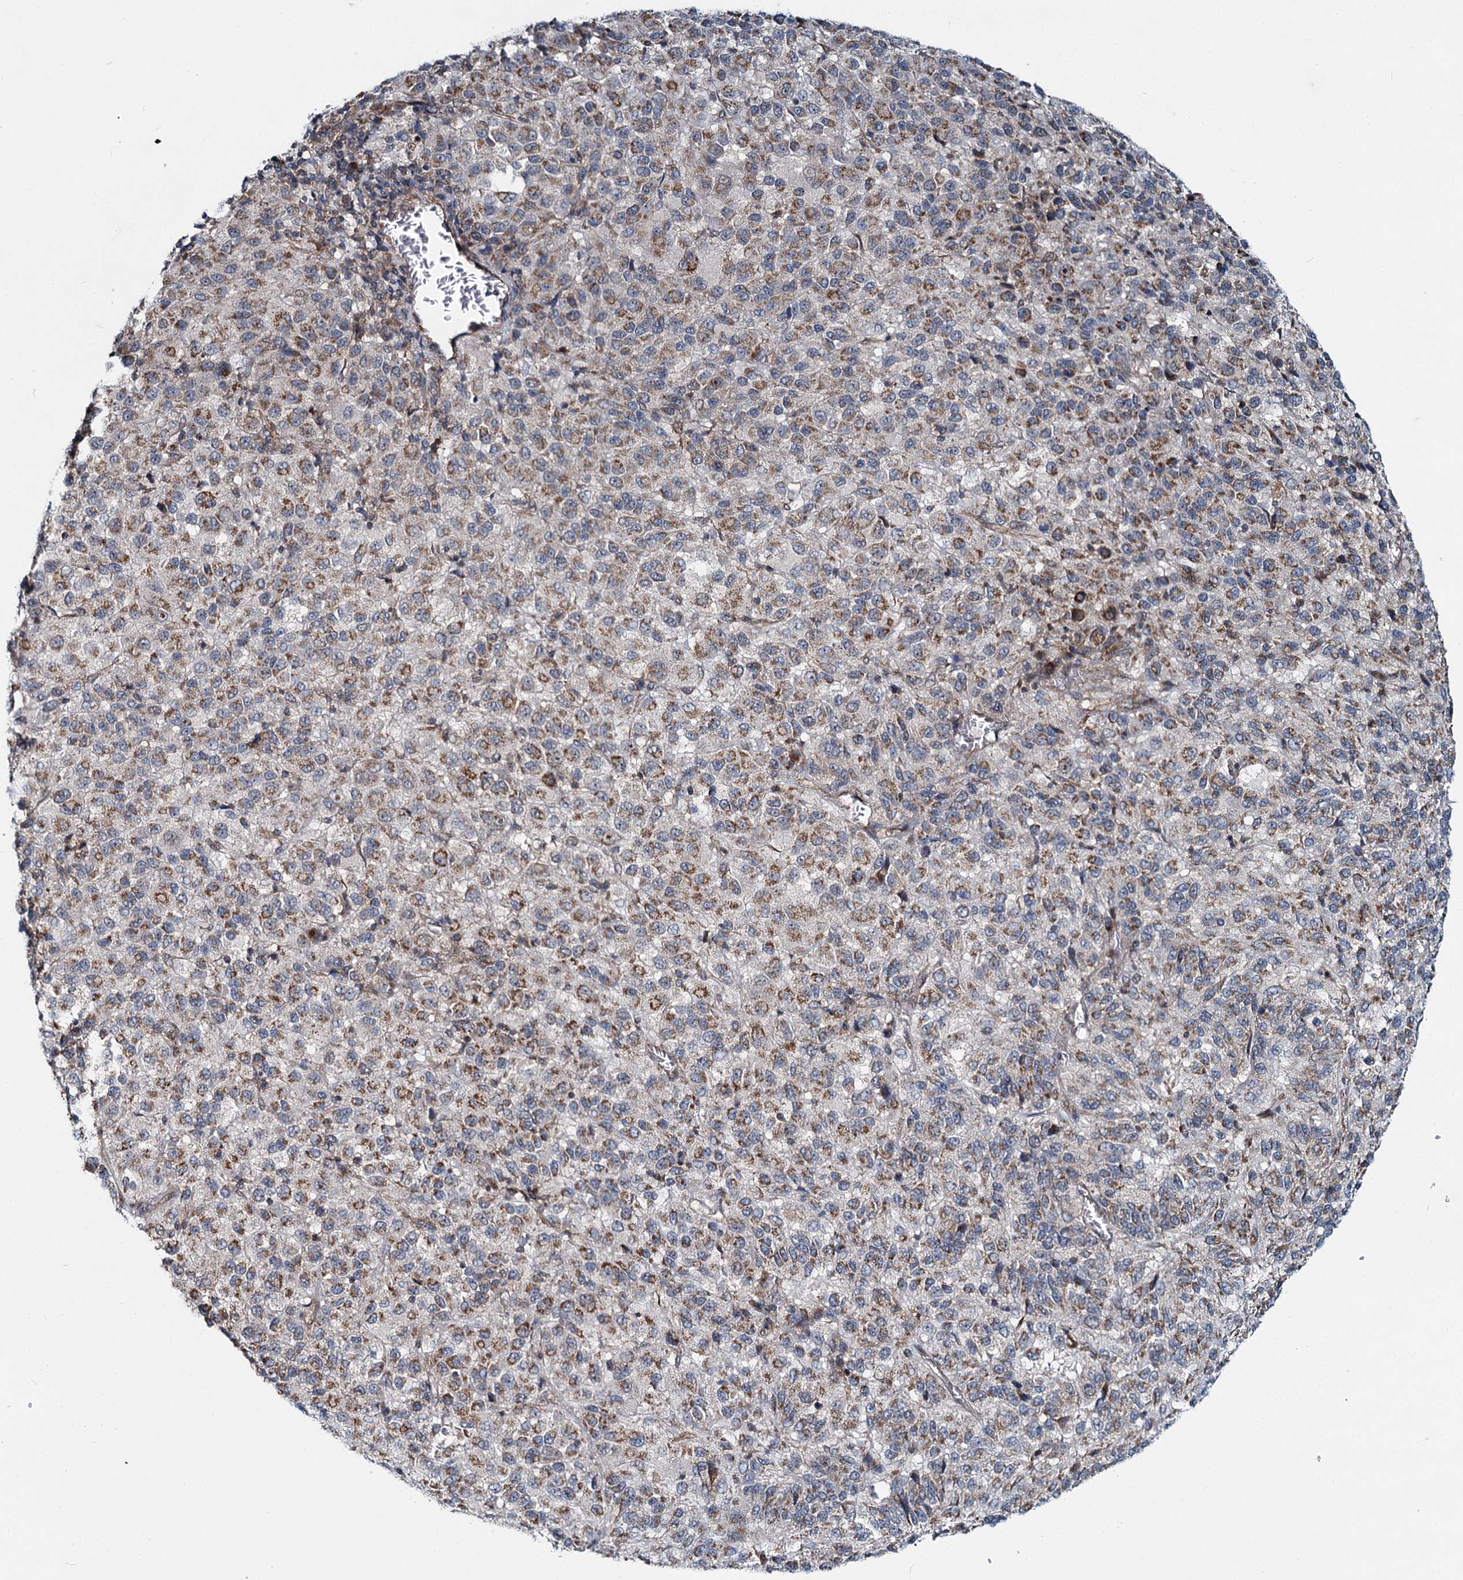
{"staining": {"intensity": "moderate", "quantity": ">75%", "location": "cytoplasmic/membranous"}, "tissue": "melanoma", "cell_type": "Tumor cells", "image_type": "cancer", "snomed": [{"axis": "morphology", "description": "Malignant melanoma, Metastatic site"}, {"axis": "topography", "description": "Lung"}], "caption": "Moderate cytoplasmic/membranous staining is appreciated in about >75% of tumor cells in malignant melanoma (metastatic site).", "gene": "ADCY2", "patient": {"sex": "male", "age": 64}}